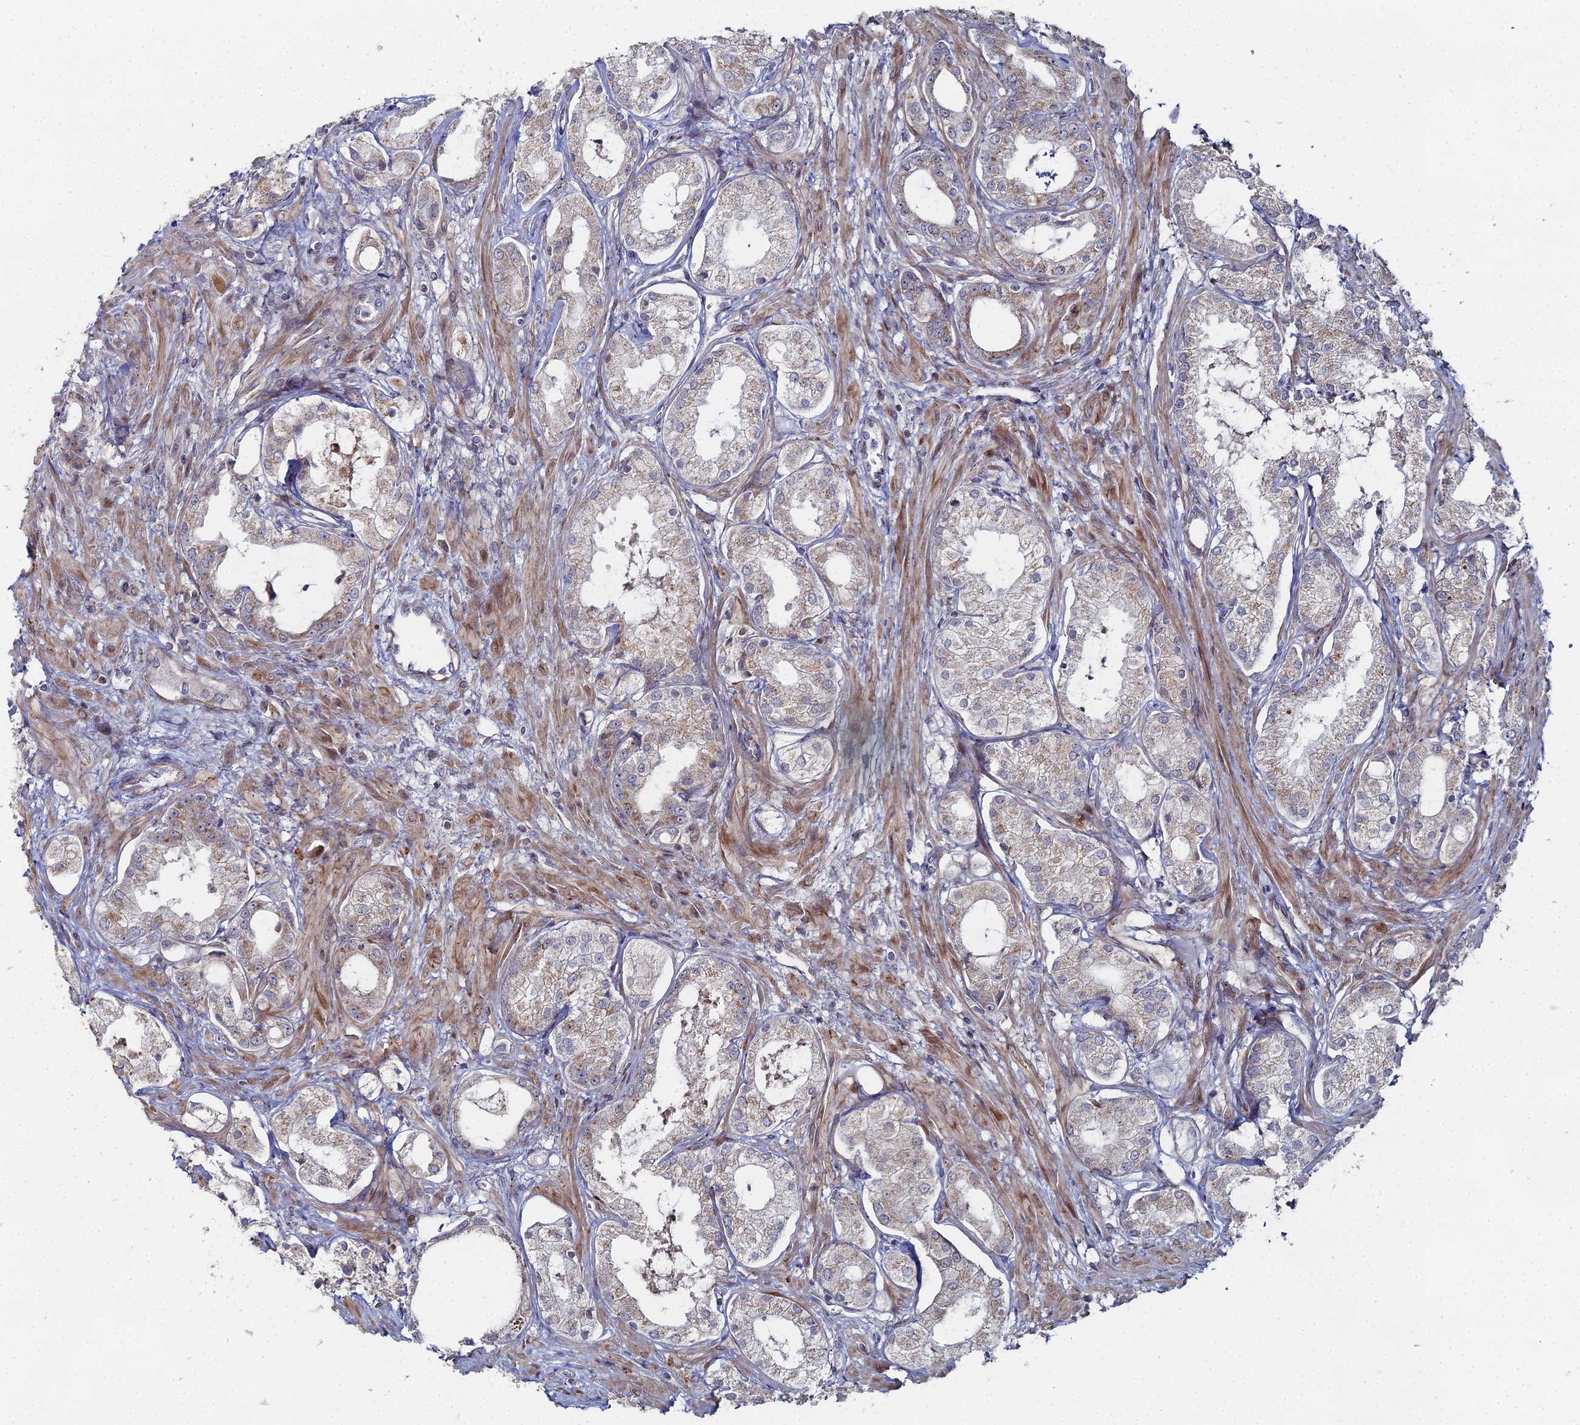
{"staining": {"intensity": "weak", "quantity": "<25%", "location": "cytoplasmic/membranous"}, "tissue": "prostate cancer", "cell_type": "Tumor cells", "image_type": "cancer", "snomed": [{"axis": "morphology", "description": "Adenocarcinoma, Low grade"}, {"axis": "topography", "description": "Prostate"}], "caption": "Prostate cancer stained for a protein using immunohistochemistry (IHC) demonstrates no expression tumor cells.", "gene": "SGMS1", "patient": {"sex": "male", "age": 68}}